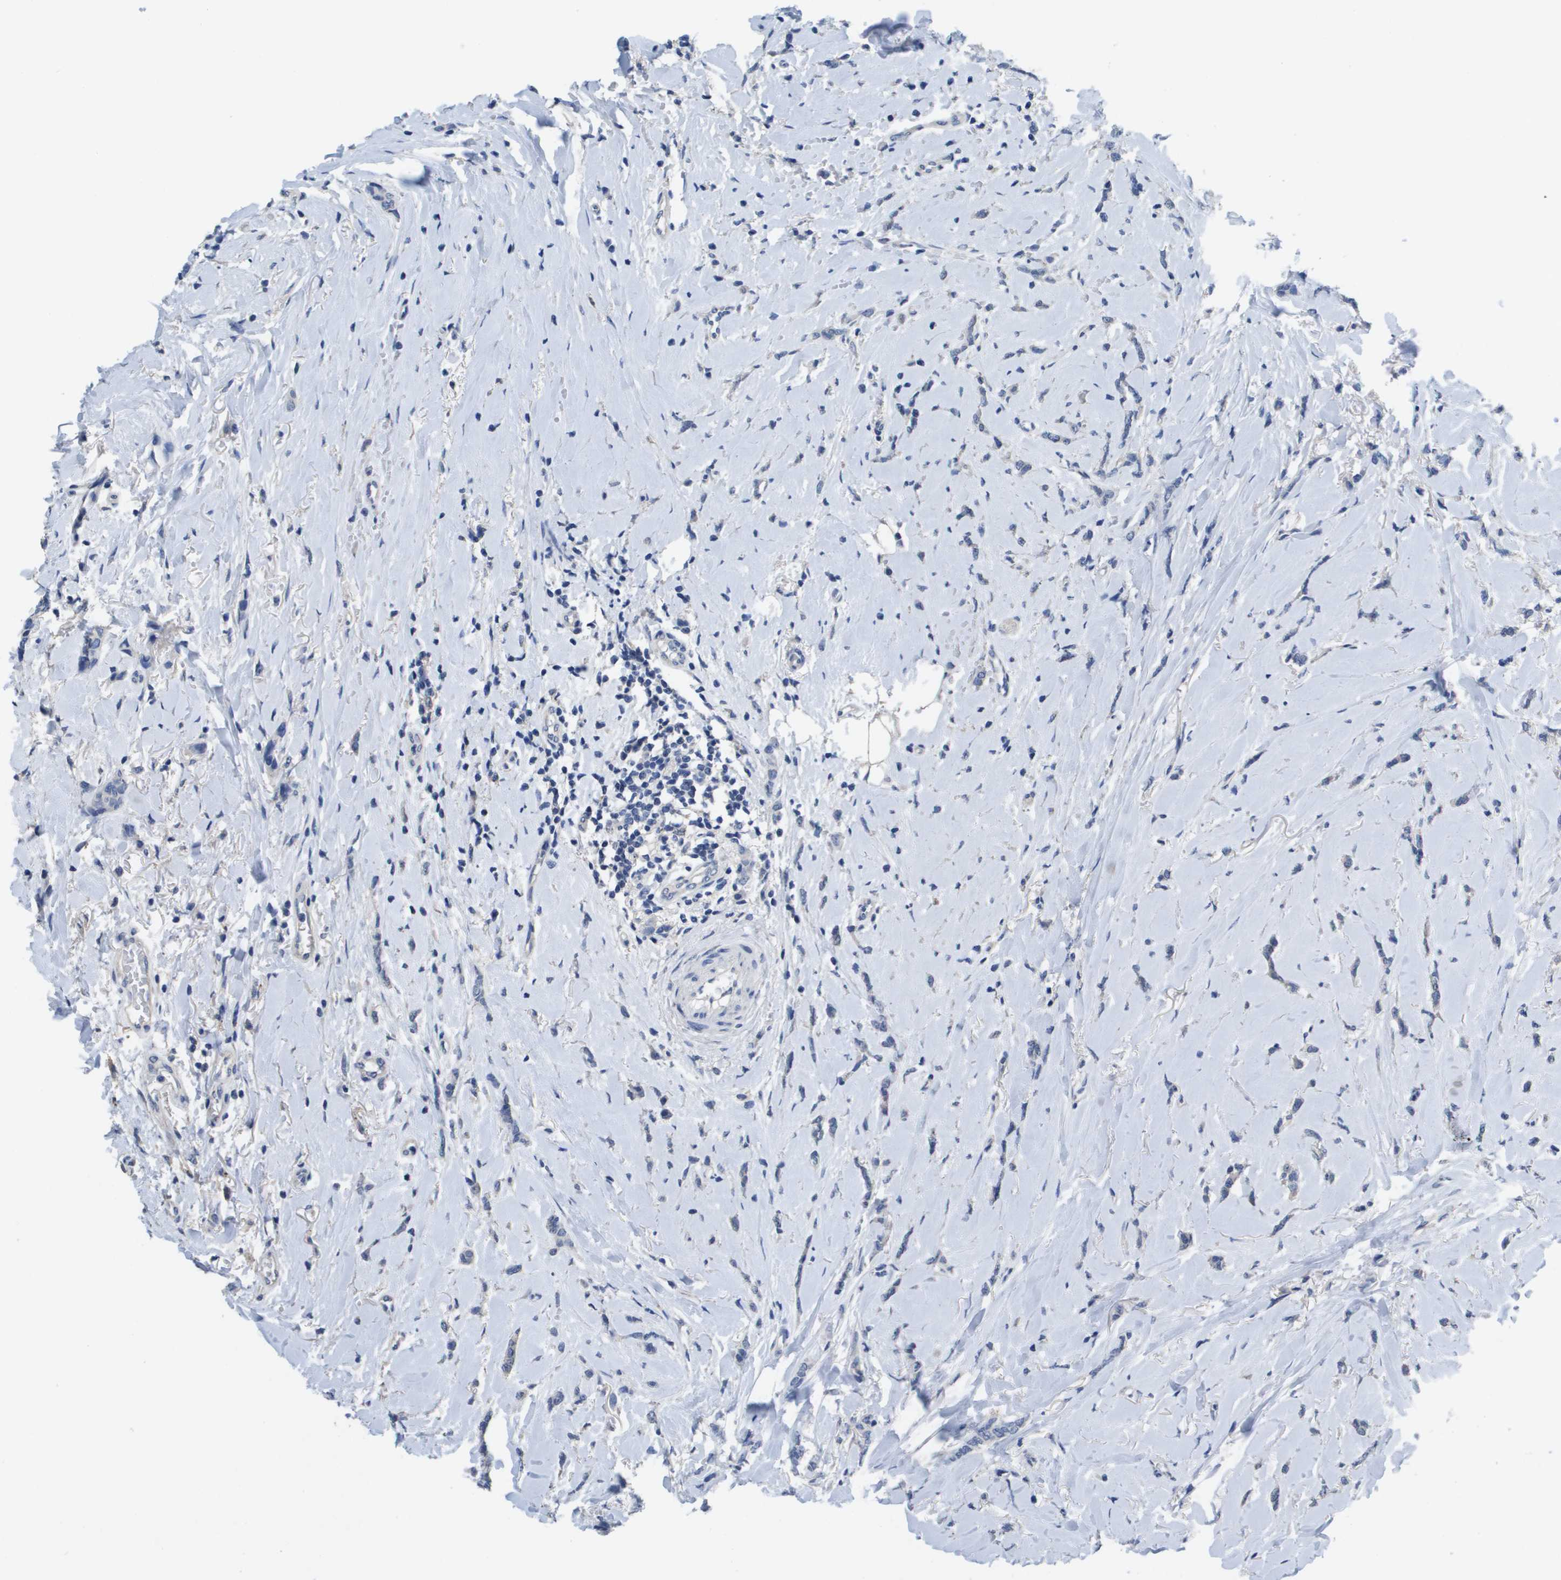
{"staining": {"intensity": "negative", "quantity": "none", "location": "none"}, "tissue": "breast cancer", "cell_type": "Tumor cells", "image_type": "cancer", "snomed": [{"axis": "morphology", "description": "Lobular carcinoma"}, {"axis": "topography", "description": "Skin"}, {"axis": "topography", "description": "Breast"}], "caption": "Breast cancer (lobular carcinoma) was stained to show a protein in brown. There is no significant expression in tumor cells.", "gene": "CA9", "patient": {"sex": "female", "age": 46}}